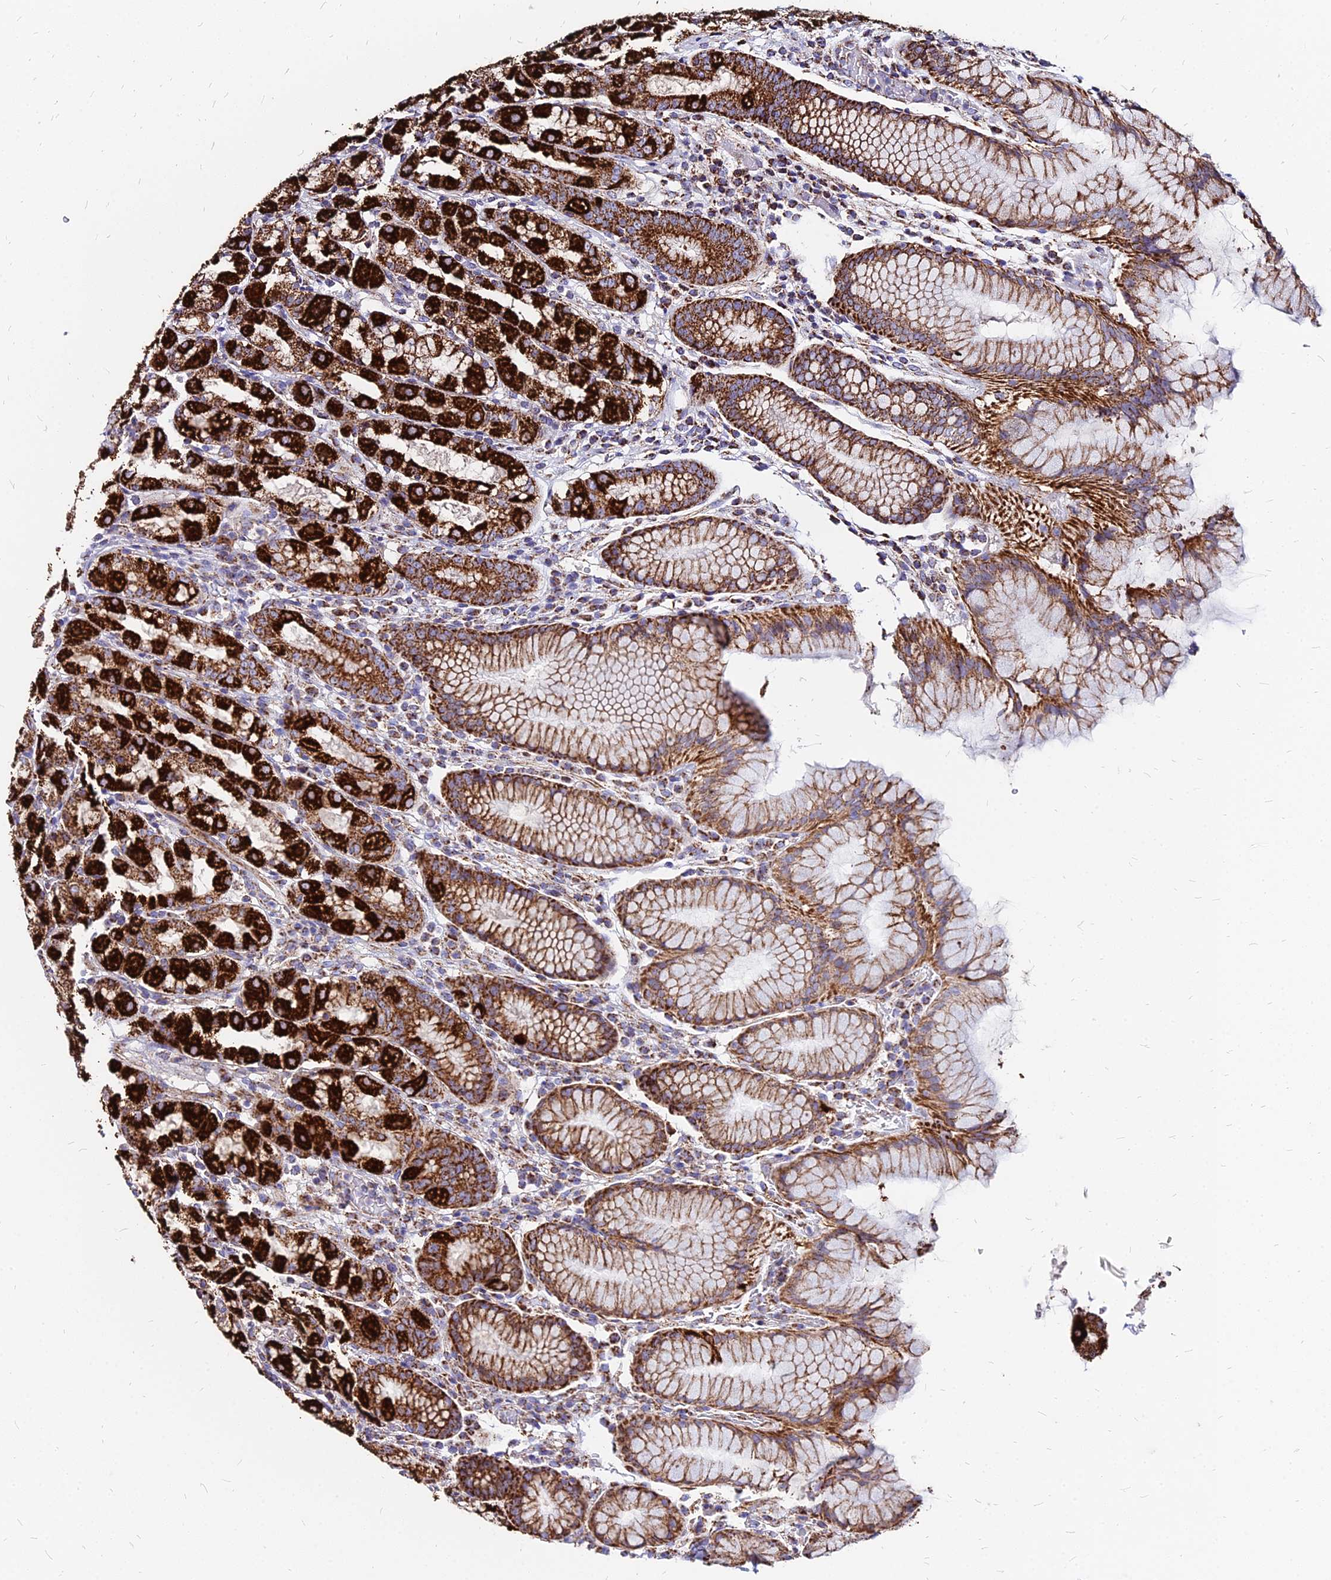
{"staining": {"intensity": "strong", "quantity": ">75%", "location": "cytoplasmic/membranous"}, "tissue": "stomach", "cell_type": "Glandular cells", "image_type": "normal", "snomed": [{"axis": "morphology", "description": "Normal tissue, NOS"}, {"axis": "topography", "description": "Stomach, lower"}], "caption": "About >75% of glandular cells in benign stomach display strong cytoplasmic/membranous protein positivity as visualized by brown immunohistochemical staining.", "gene": "DLD", "patient": {"sex": "female", "age": 56}}